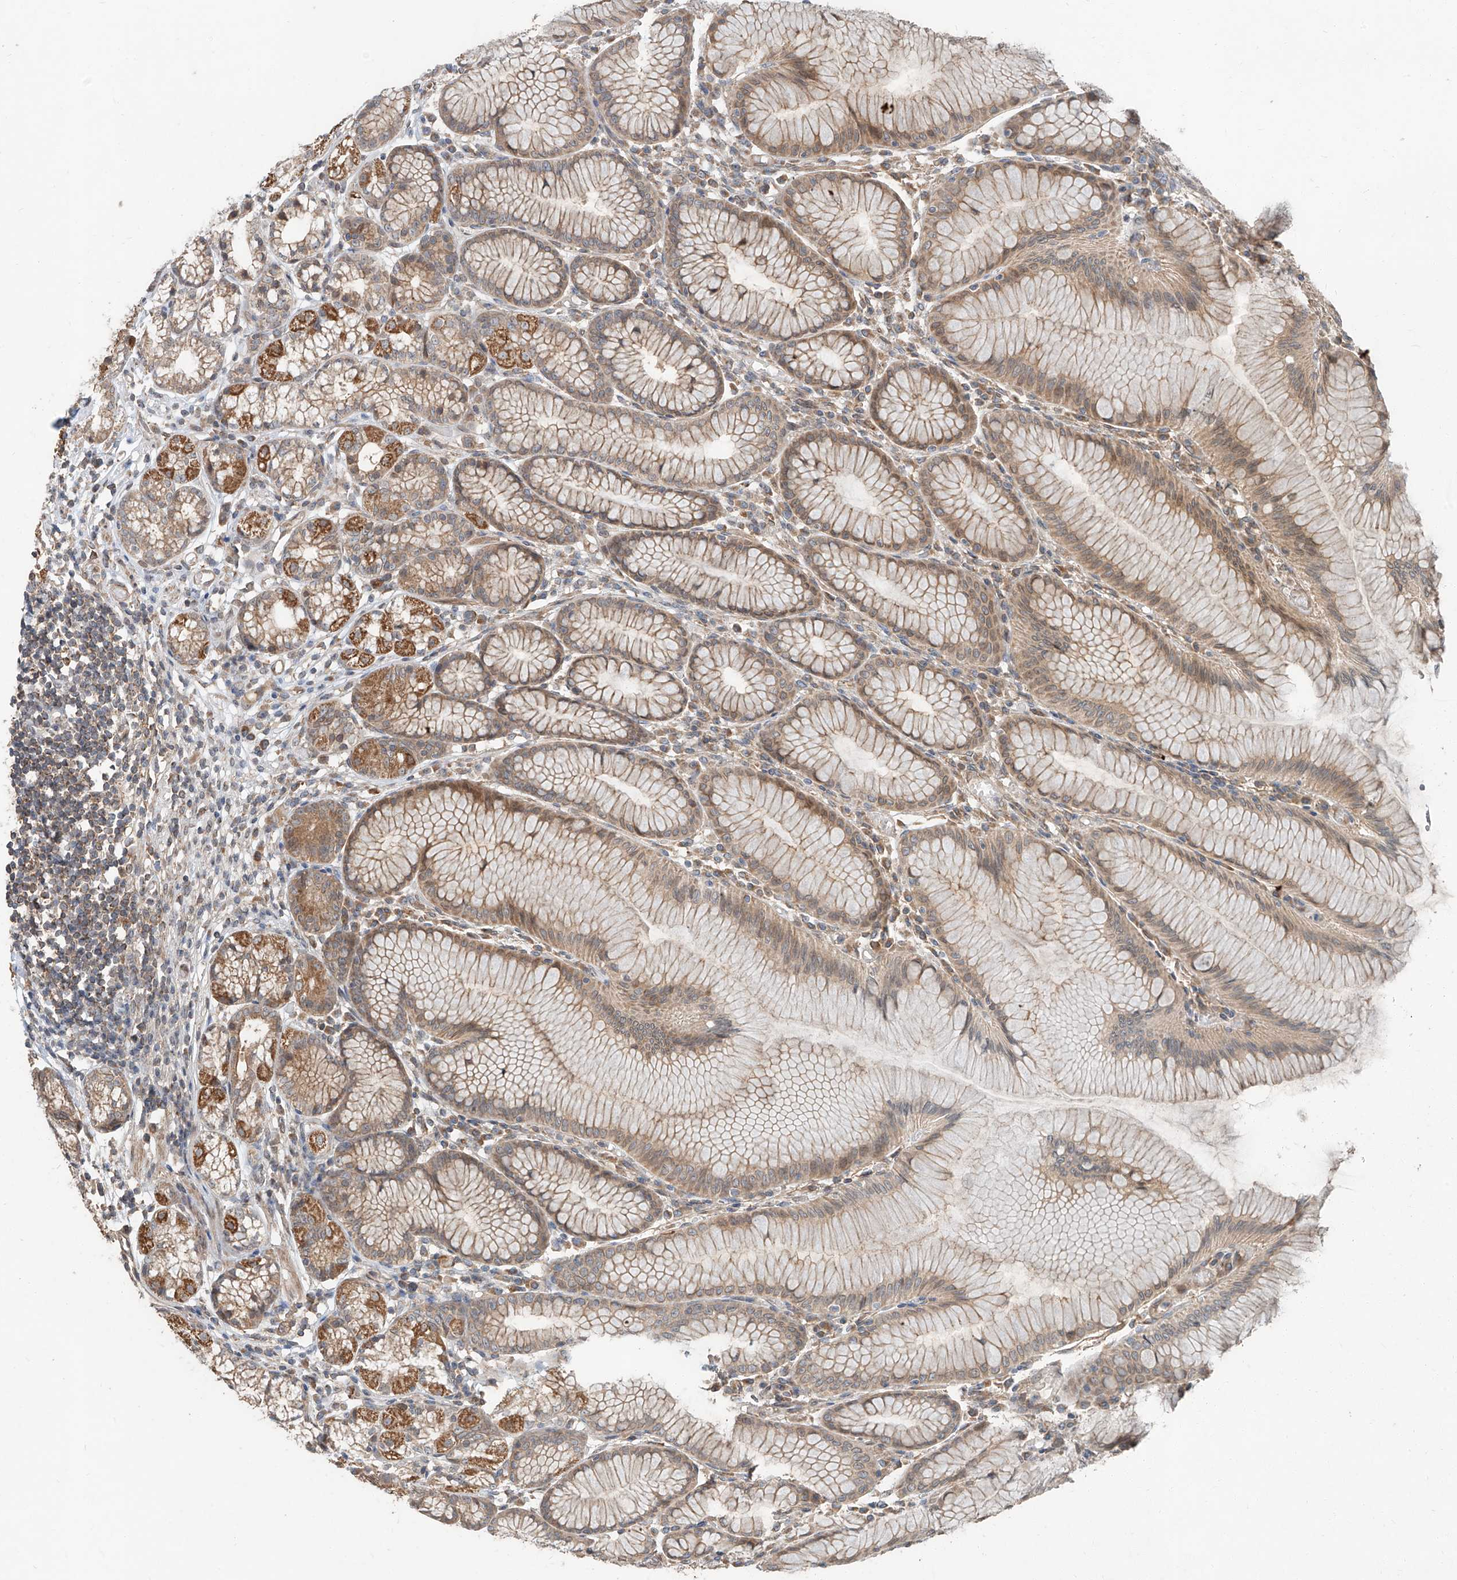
{"staining": {"intensity": "moderate", "quantity": ">75%", "location": "cytoplasmic/membranous"}, "tissue": "stomach", "cell_type": "Glandular cells", "image_type": "normal", "snomed": [{"axis": "morphology", "description": "Normal tissue, NOS"}, {"axis": "topography", "description": "Stomach"}], "caption": "The image demonstrates immunohistochemical staining of unremarkable stomach. There is moderate cytoplasmic/membranous expression is identified in approximately >75% of glandular cells.", "gene": "STX19", "patient": {"sex": "female", "age": 57}}